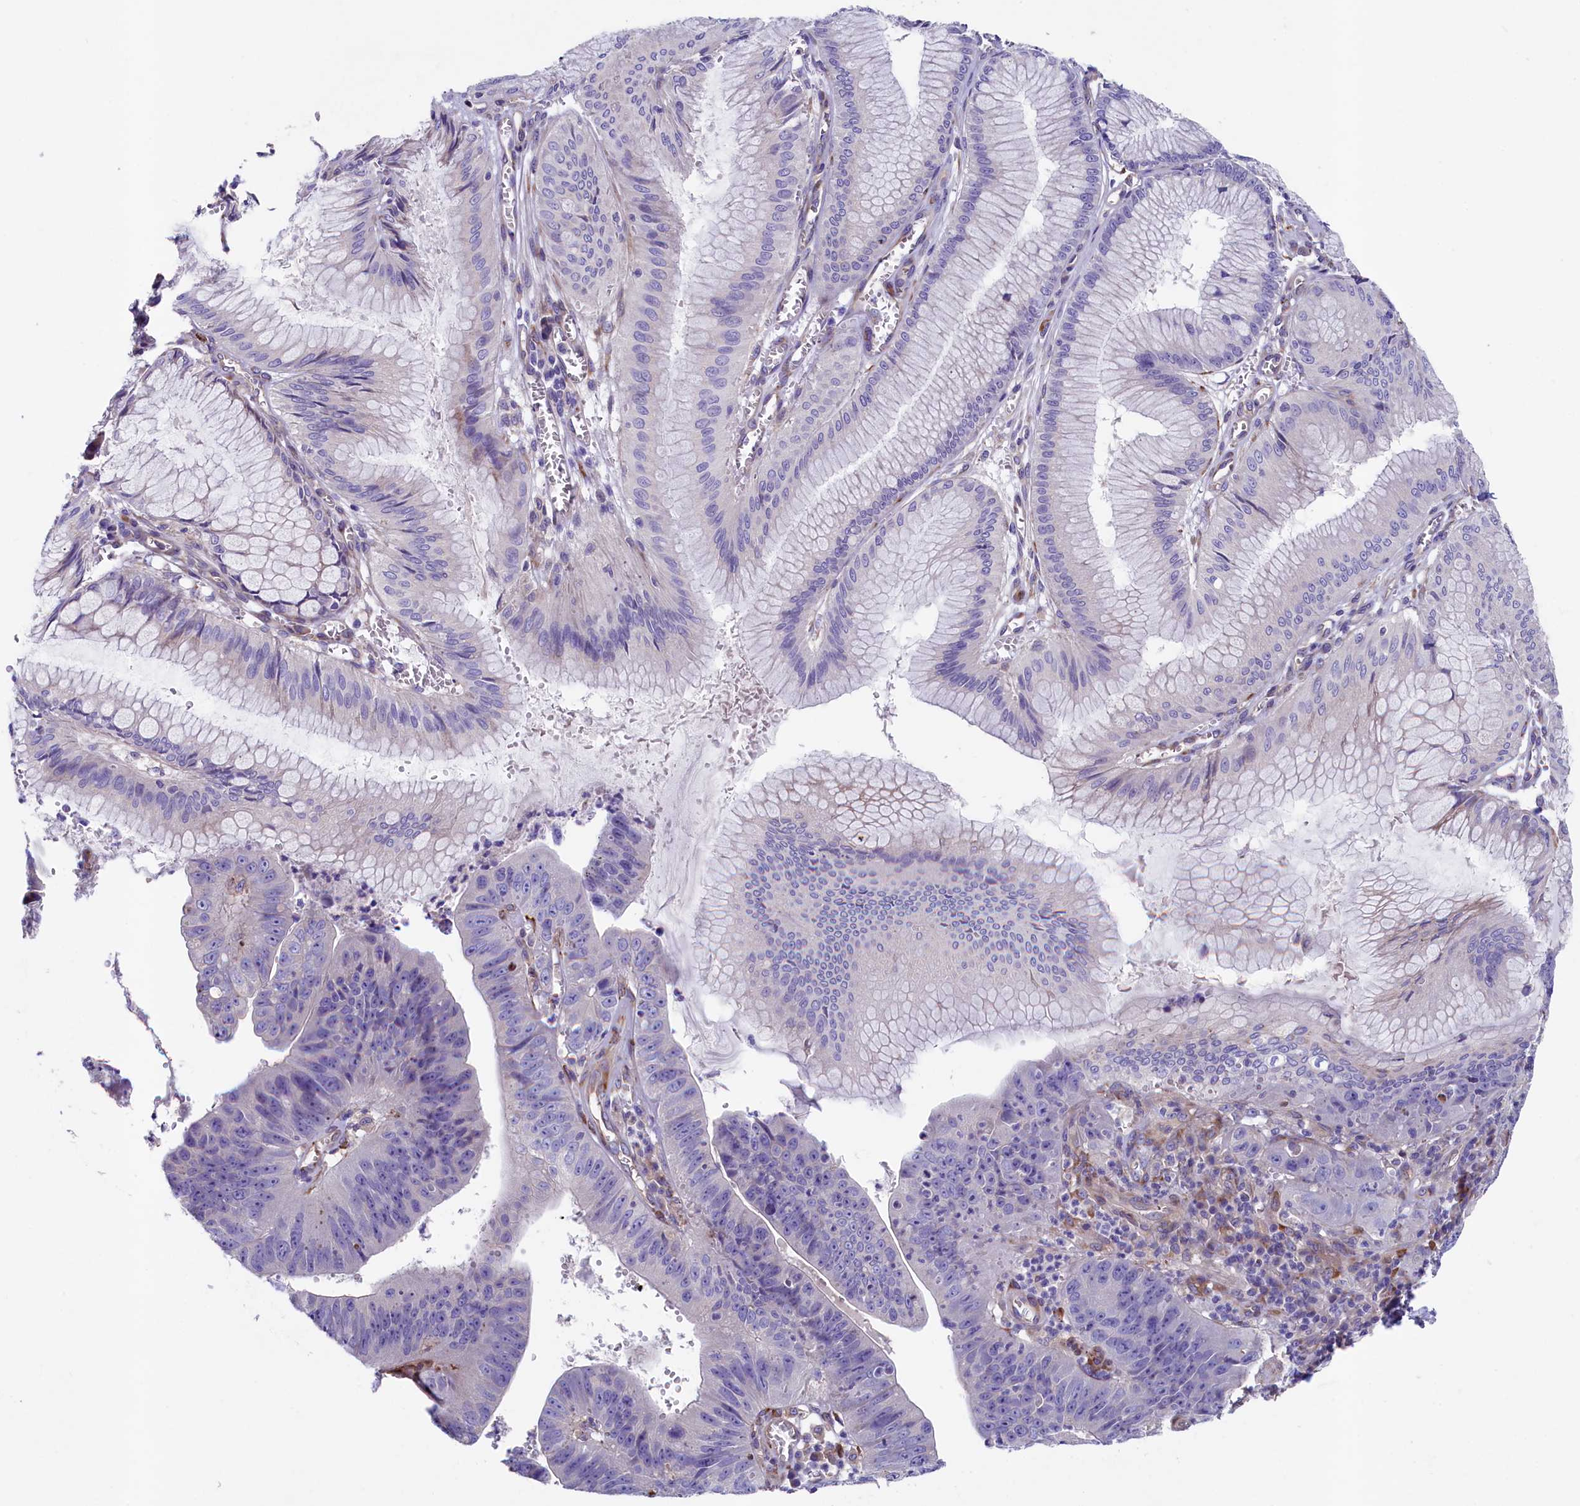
{"staining": {"intensity": "negative", "quantity": "none", "location": "none"}, "tissue": "stomach cancer", "cell_type": "Tumor cells", "image_type": "cancer", "snomed": [{"axis": "morphology", "description": "Adenocarcinoma, NOS"}, {"axis": "topography", "description": "Stomach"}], "caption": "Immunohistochemistry (IHC) photomicrograph of neoplastic tissue: stomach adenocarcinoma stained with DAB (3,3'-diaminobenzidine) reveals no significant protein expression in tumor cells. (Immunohistochemistry, brightfield microscopy, high magnification).", "gene": "GPR108", "patient": {"sex": "male", "age": 59}}